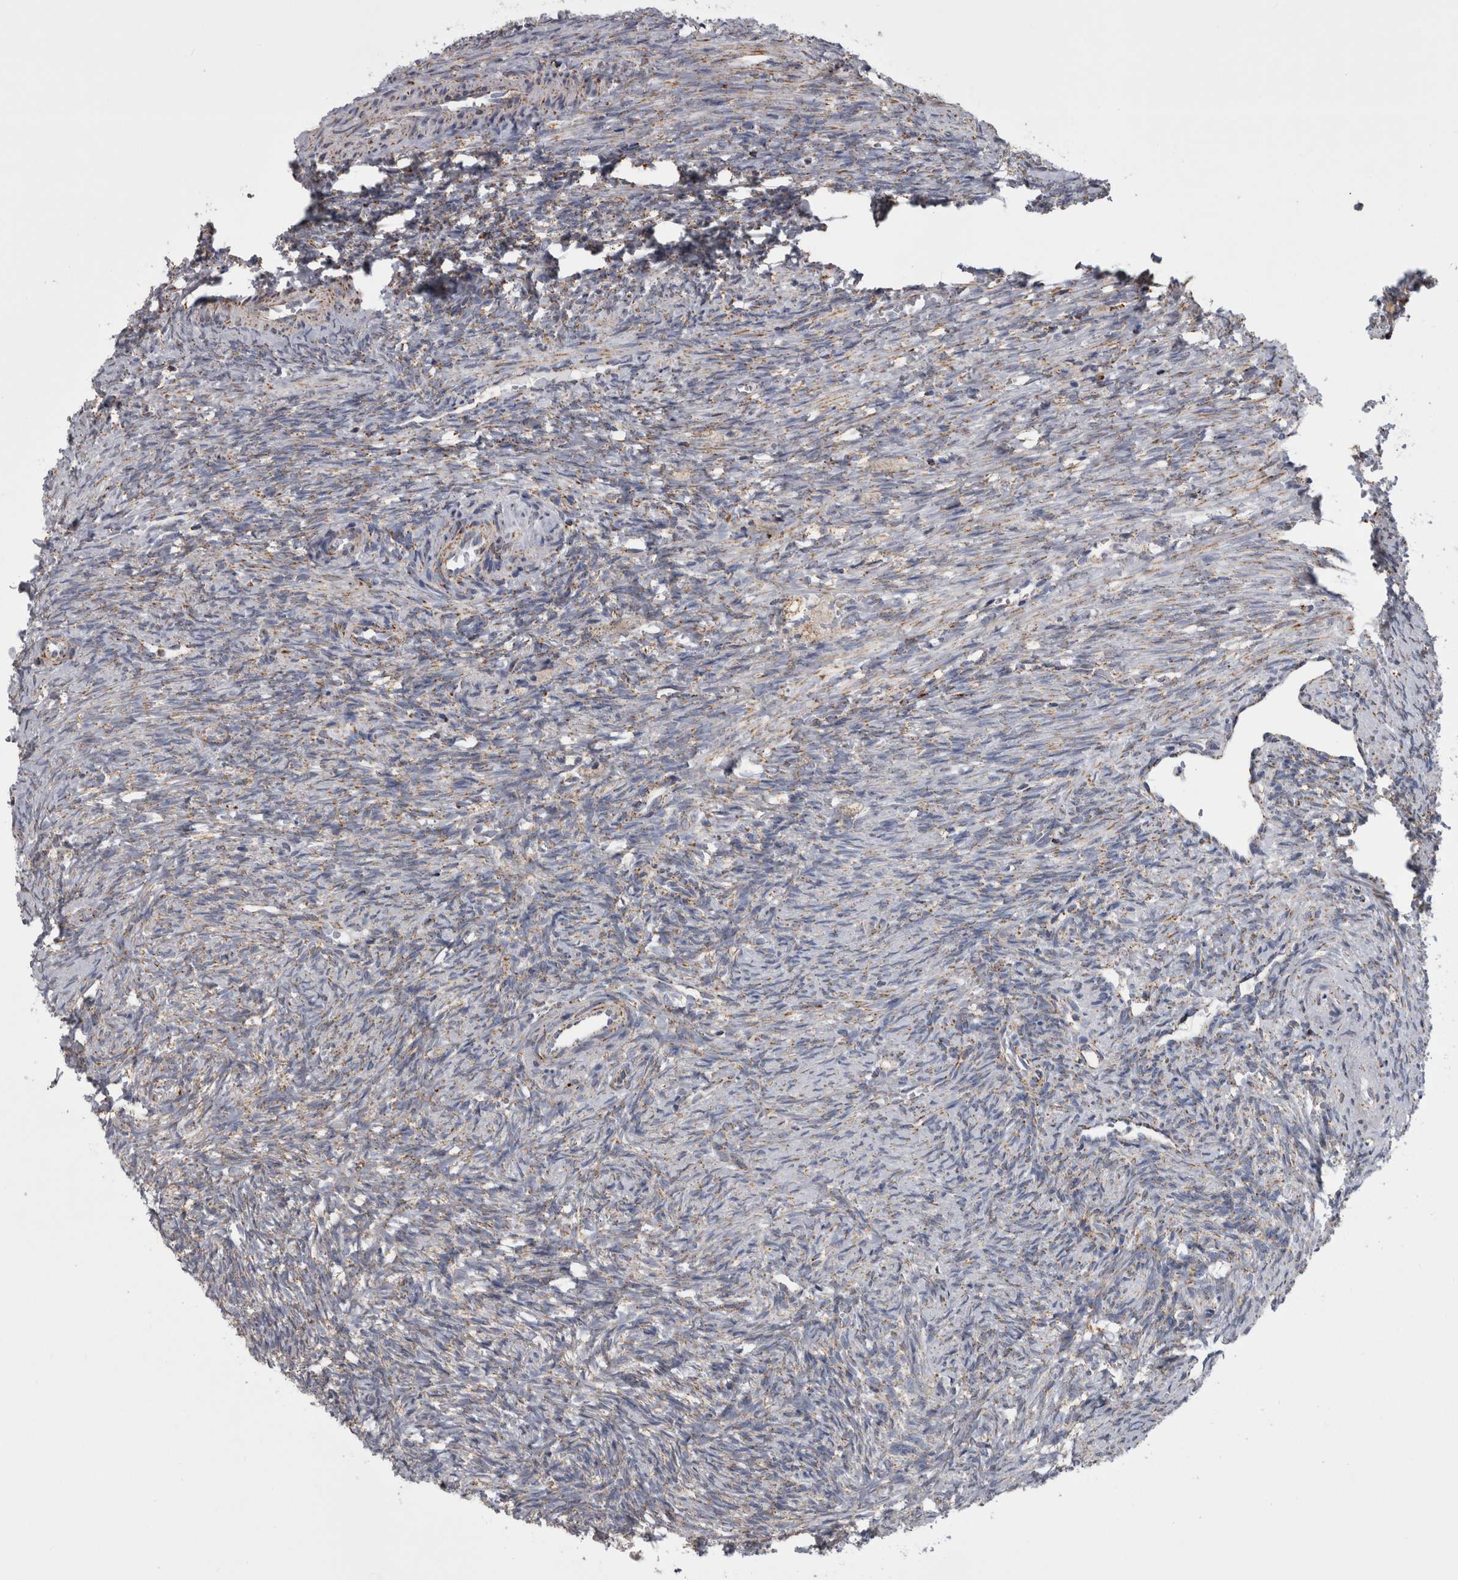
{"staining": {"intensity": "weak", "quantity": "25%-75%", "location": "cytoplasmic/membranous"}, "tissue": "ovary", "cell_type": "Ovarian stroma cells", "image_type": "normal", "snomed": [{"axis": "morphology", "description": "Normal tissue, NOS"}, {"axis": "topography", "description": "Ovary"}], "caption": "Immunohistochemistry (IHC) (DAB (3,3'-diaminobenzidine)) staining of unremarkable human ovary exhibits weak cytoplasmic/membranous protein positivity in about 25%-75% of ovarian stroma cells.", "gene": "MDH2", "patient": {"sex": "female", "age": 41}}